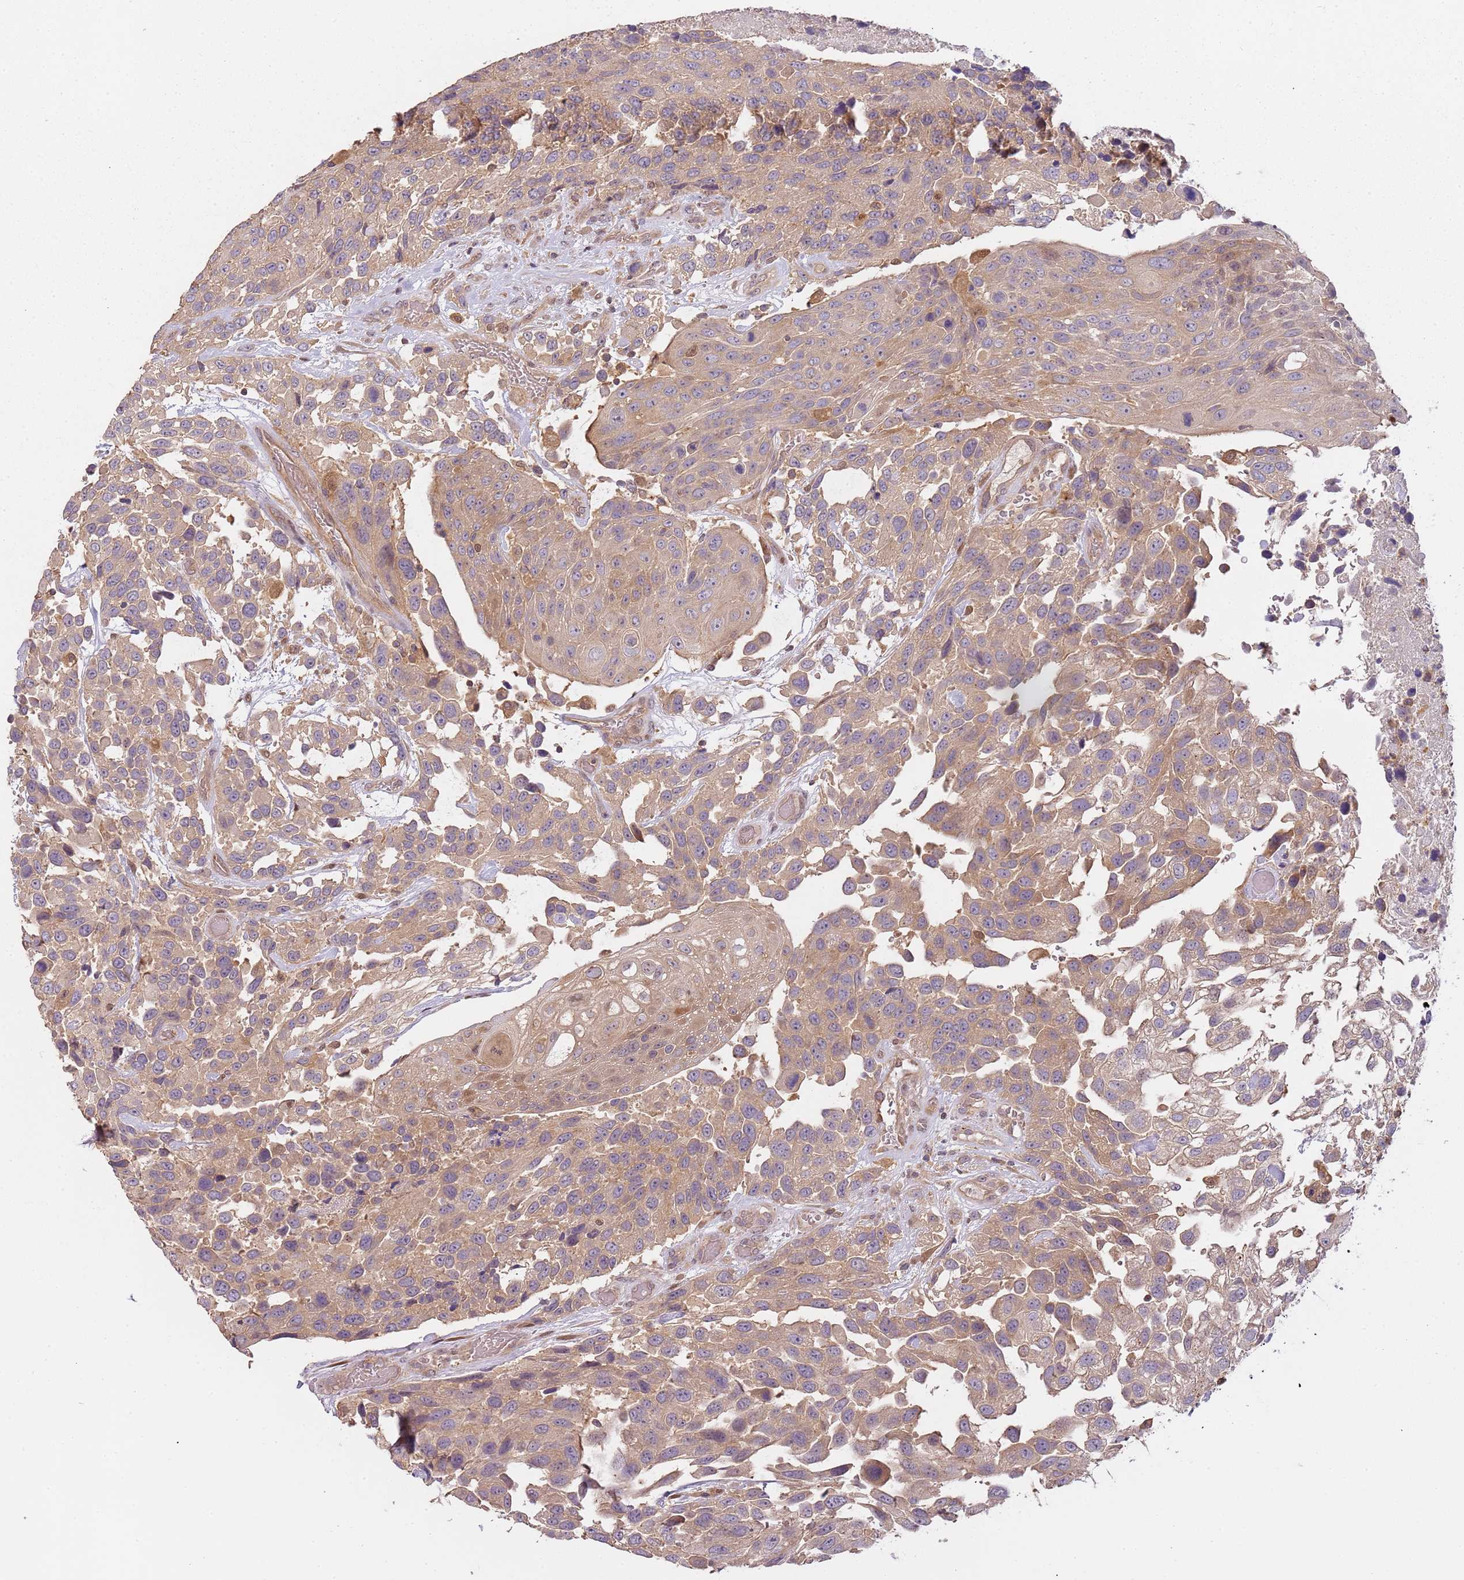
{"staining": {"intensity": "moderate", "quantity": ">75%", "location": "cytoplasmic/membranous,nuclear"}, "tissue": "urothelial cancer", "cell_type": "Tumor cells", "image_type": "cancer", "snomed": [{"axis": "morphology", "description": "Urothelial carcinoma, High grade"}, {"axis": "topography", "description": "Urinary bladder"}], "caption": "Urothelial carcinoma (high-grade) stained for a protein demonstrates moderate cytoplasmic/membranous and nuclear positivity in tumor cells. (DAB (3,3'-diaminobenzidine) = brown stain, brightfield microscopy at high magnification).", "gene": "GSTO2", "patient": {"sex": "female", "age": 70}}